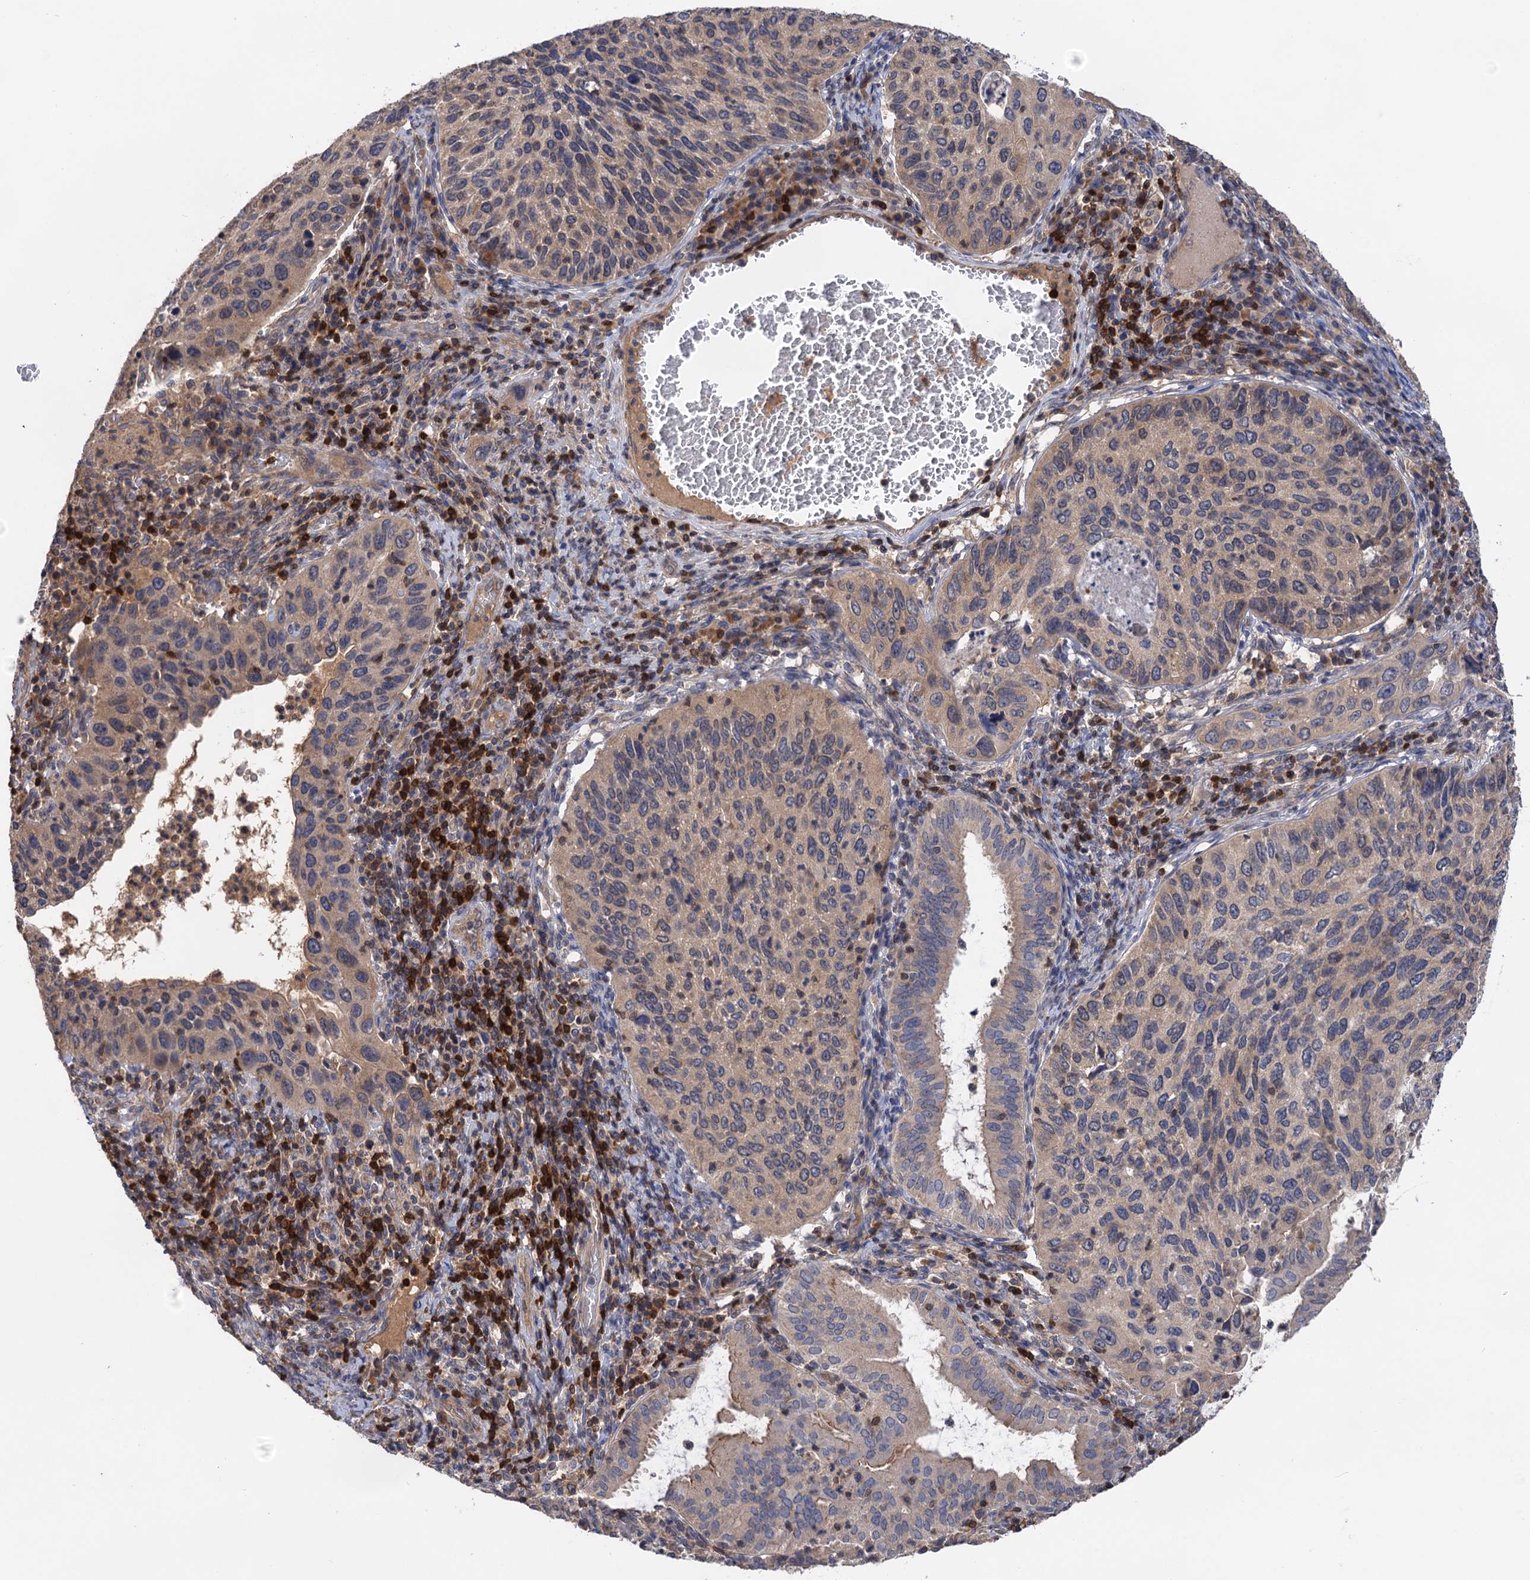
{"staining": {"intensity": "weak", "quantity": "<25%", "location": "cytoplasmic/membranous"}, "tissue": "cervical cancer", "cell_type": "Tumor cells", "image_type": "cancer", "snomed": [{"axis": "morphology", "description": "Squamous cell carcinoma, NOS"}, {"axis": "topography", "description": "Cervix"}], "caption": "DAB immunohistochemical staining of cervical cancer (squamous cell carcinoma) displays no significant staining in tumor cells.", "gene": "DGKA", "patient": {"sex": "female", "age": 38}}